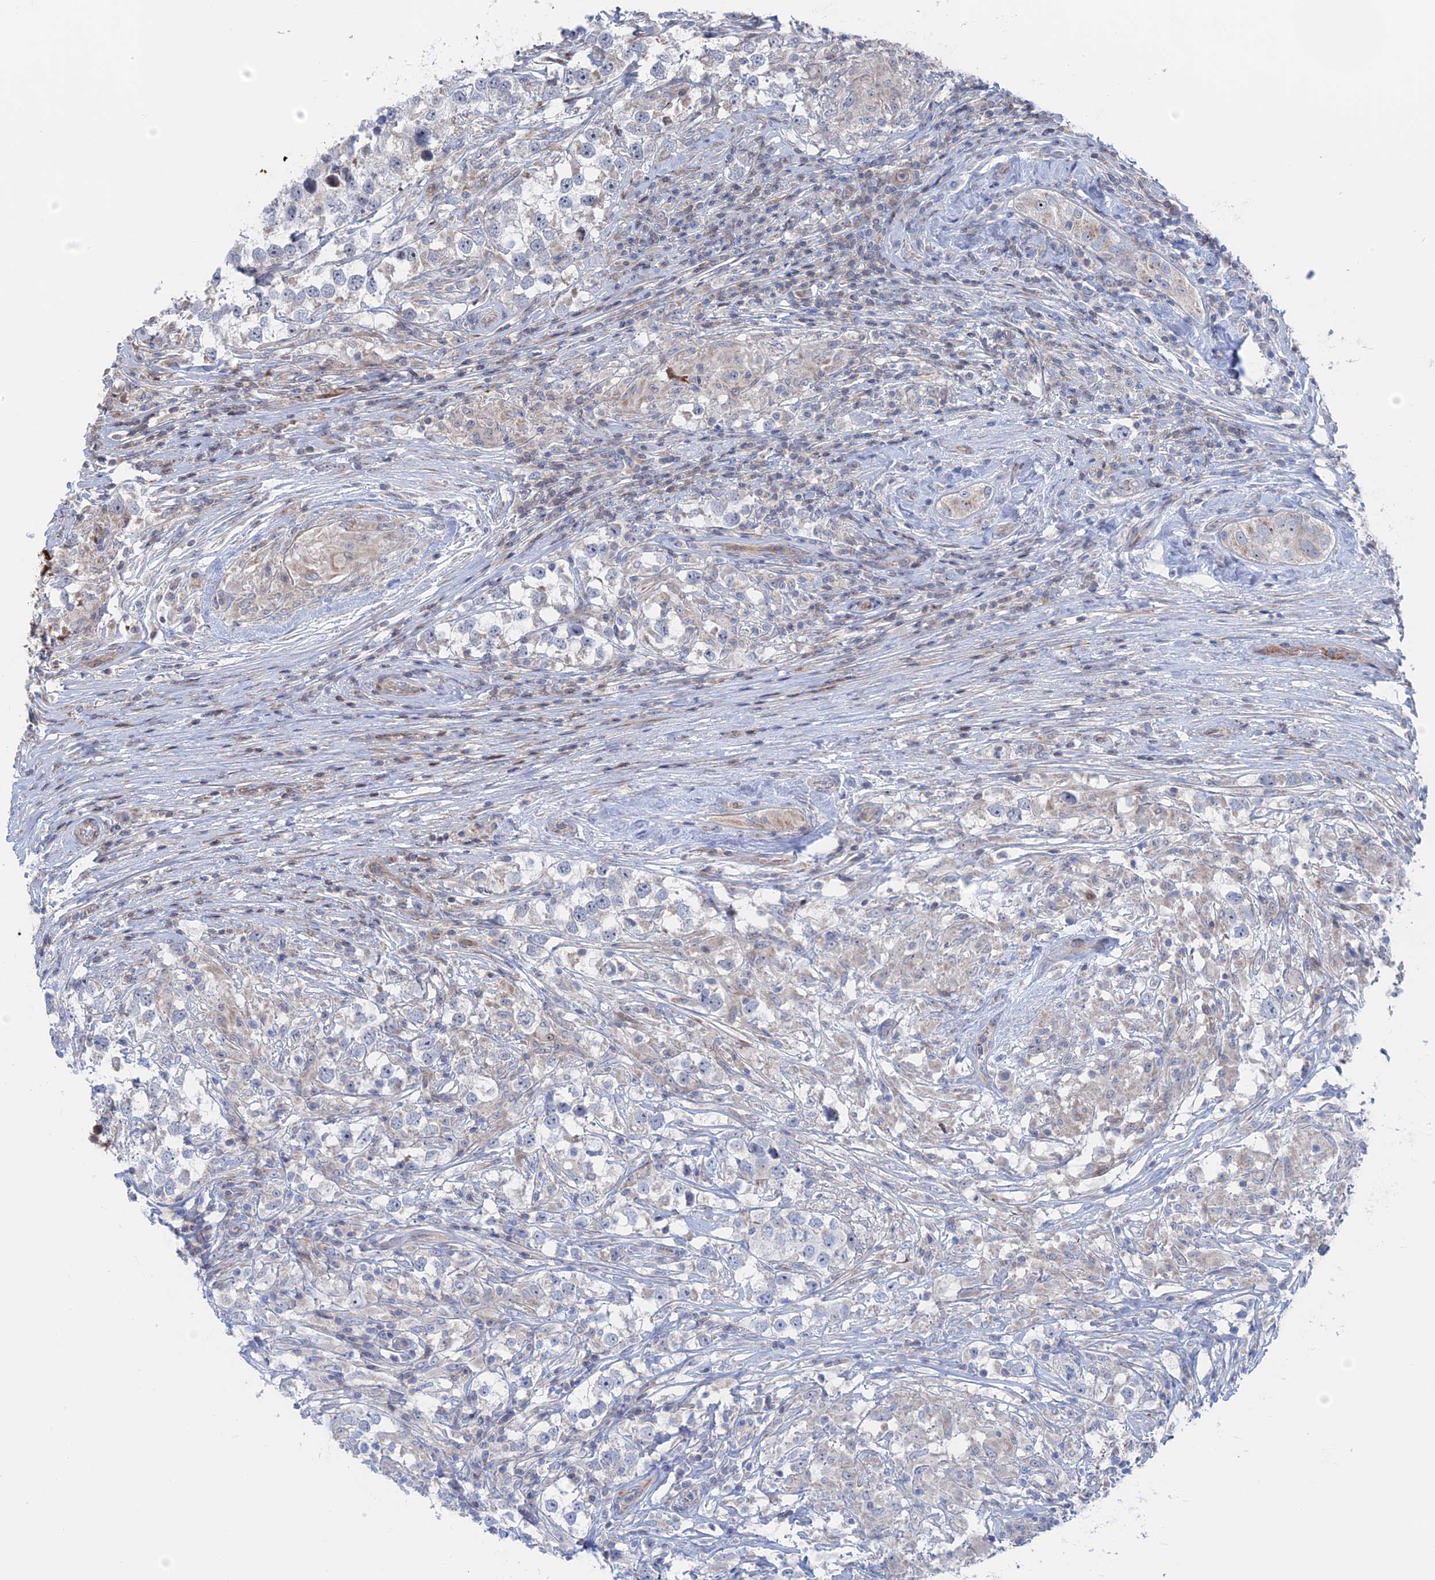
{"staining": {"intensity": "negative", "quantity": "none", "location": "none"}, "tissue": "testis cancer", "cell_type": "Tumor cells", "image_type": "cancer", "snomed": [{"axis": "morphology", "description": "Seminoma, NOS"}, {"axis": "topography", "description": "Testis"}], "caption": "DAB immunohistochemical staining of testis cancer (seminoma) exhibits no significant expression in tumor cells. Nuclei are stained in blue.", "gene": "IL7", "patient": {"sex": "male", "age": 46}}